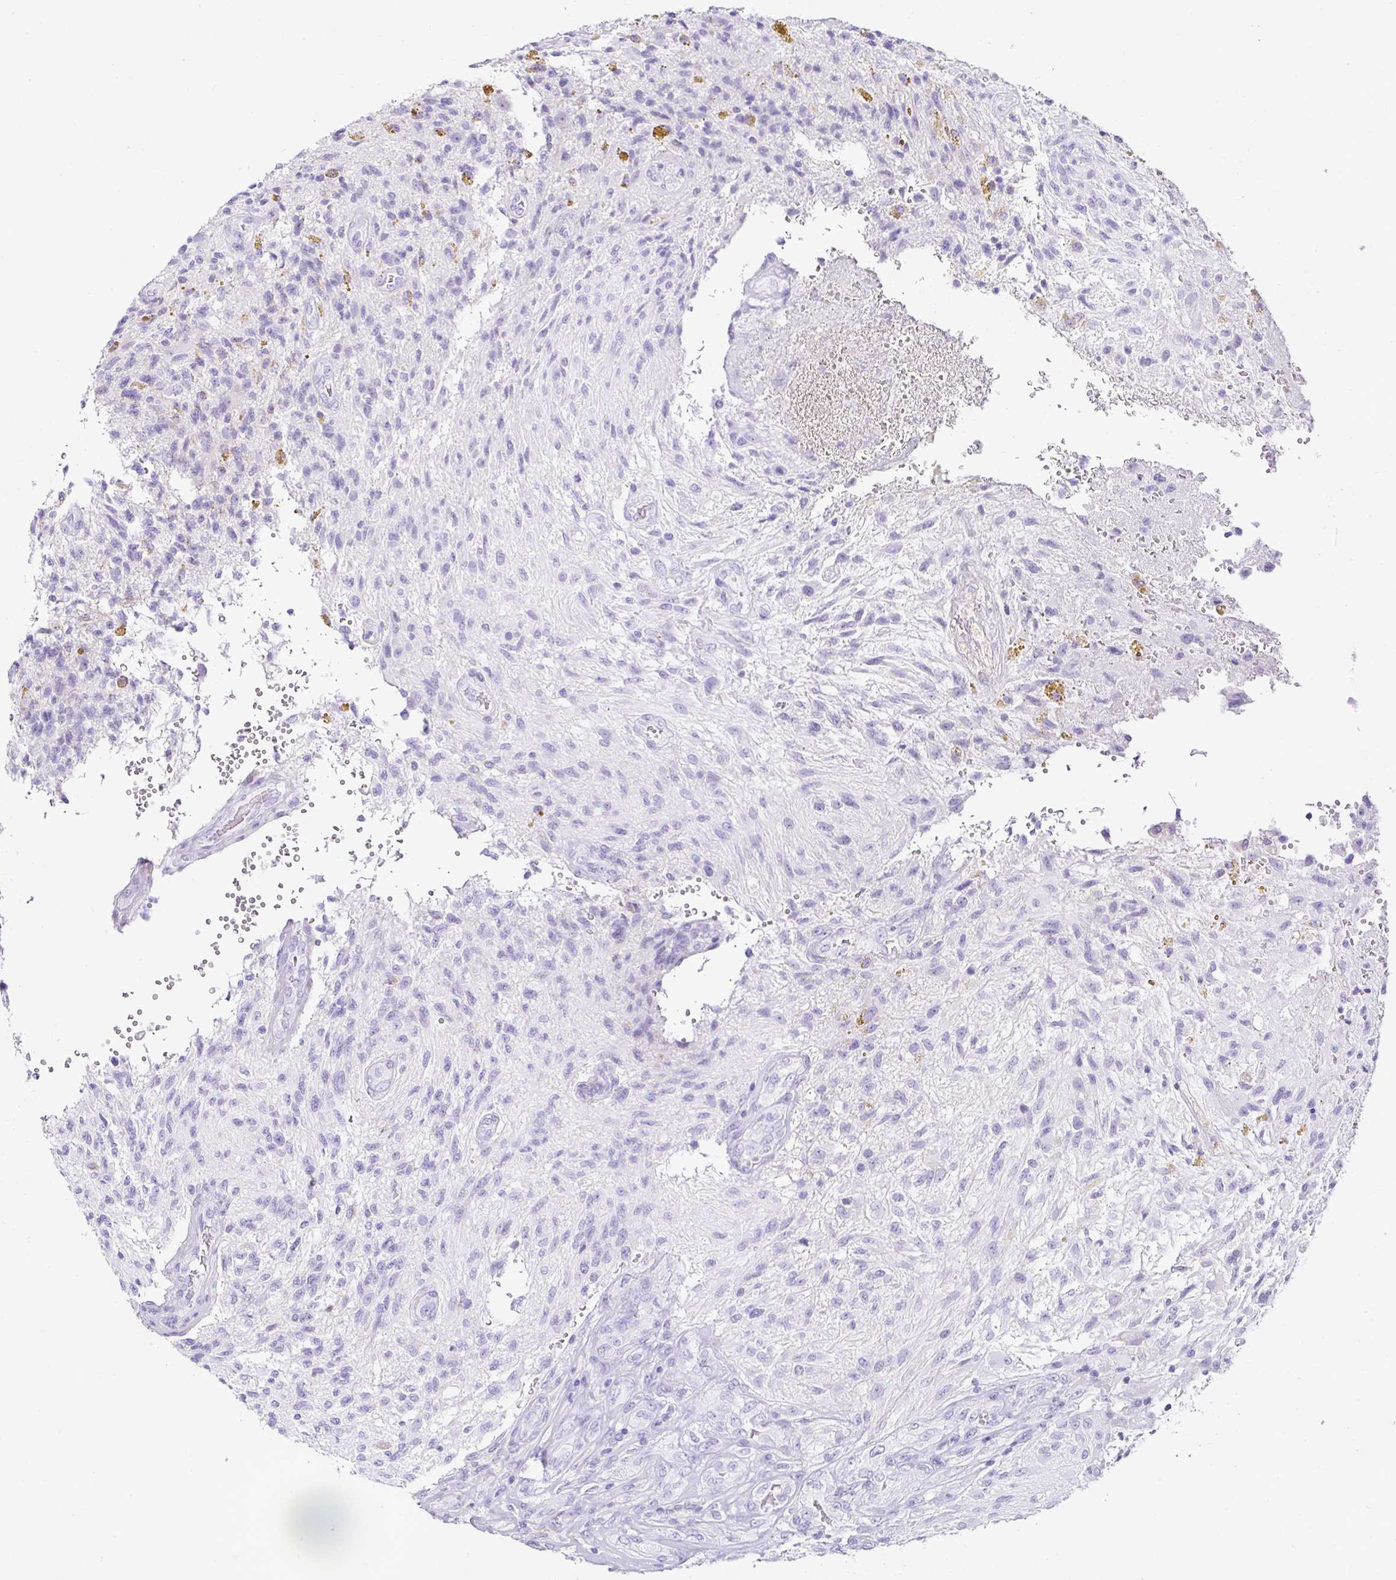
{"staining": {"intensity": "negative", "quantity": "none", "location": "none"}, "tissue": "glioma", "cell_type": "Tumor cells", "image_type": "cancer", "snomed": [{"axis": "morphology", "description": "Glioma, malignant, High grade"}, {"axis": "topography", "description": "Brain"}], "caption": "This is a micrograph of immunohistochemistry (IHC) staining of malignant glioma (high-grade), which shows no expression in tumor cells. (DAB immunohistochemistry, high magnification).", "gene": "SERPINB3", "patient": {"sex": "male", "age": 56}}